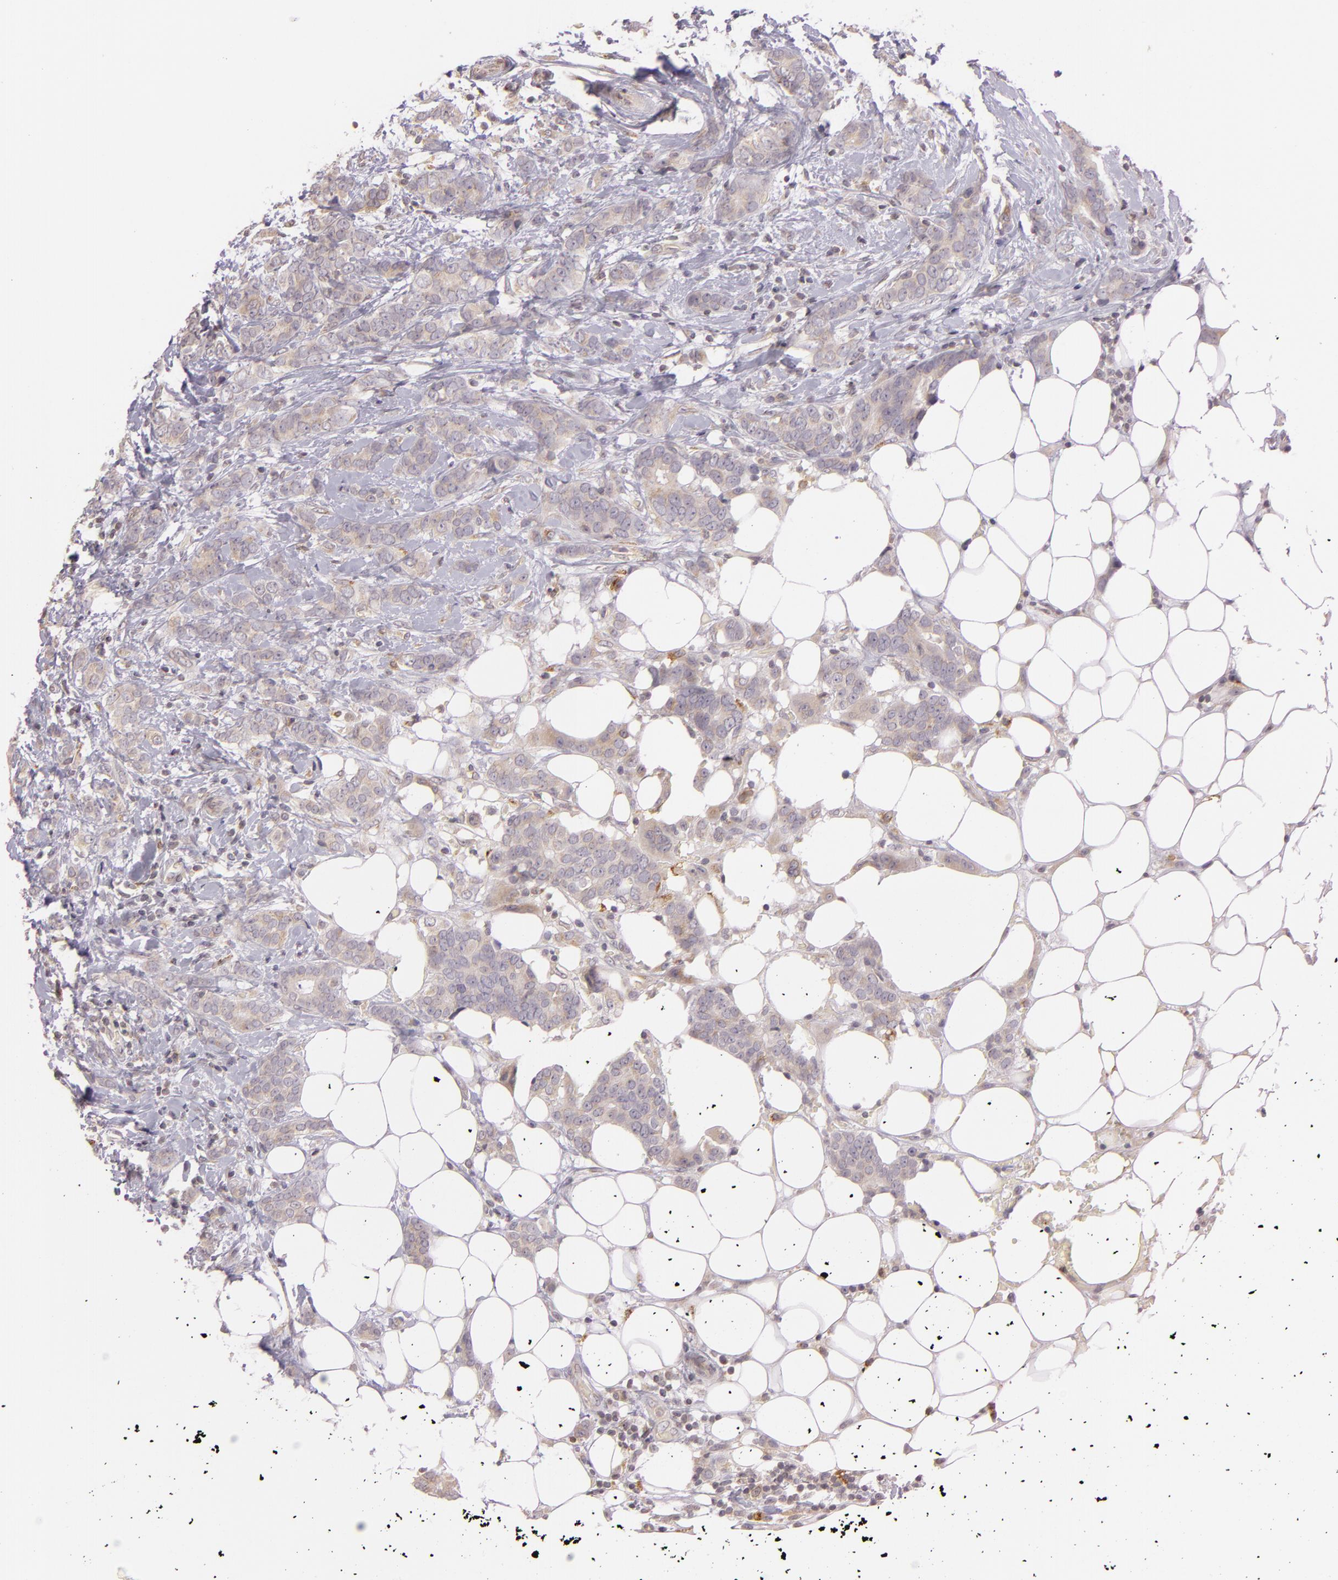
{"staining": {"intensity": "moderate", "quantity": ">75%", "location": "cytoplasmic/membranous"}, "tissue": "breast cancer", "cell_type": "Tumor cells", "image_type": "cancer", "snomed": [{"axis": "morphology", "description": "Duct carcinoma"}, {"axis": "topography", "description": "Breast"}], "caption": "Immunohistochemistry histopathology image of human breast infiltrating ductal carcinoma stained for a protein (brown), which exhibits medium levels of moderate cytoplasmic/membranous staining in about >75% of tumor cells.", "gene": "LGMN", "patient": {"sex": "female", "age": 53}}